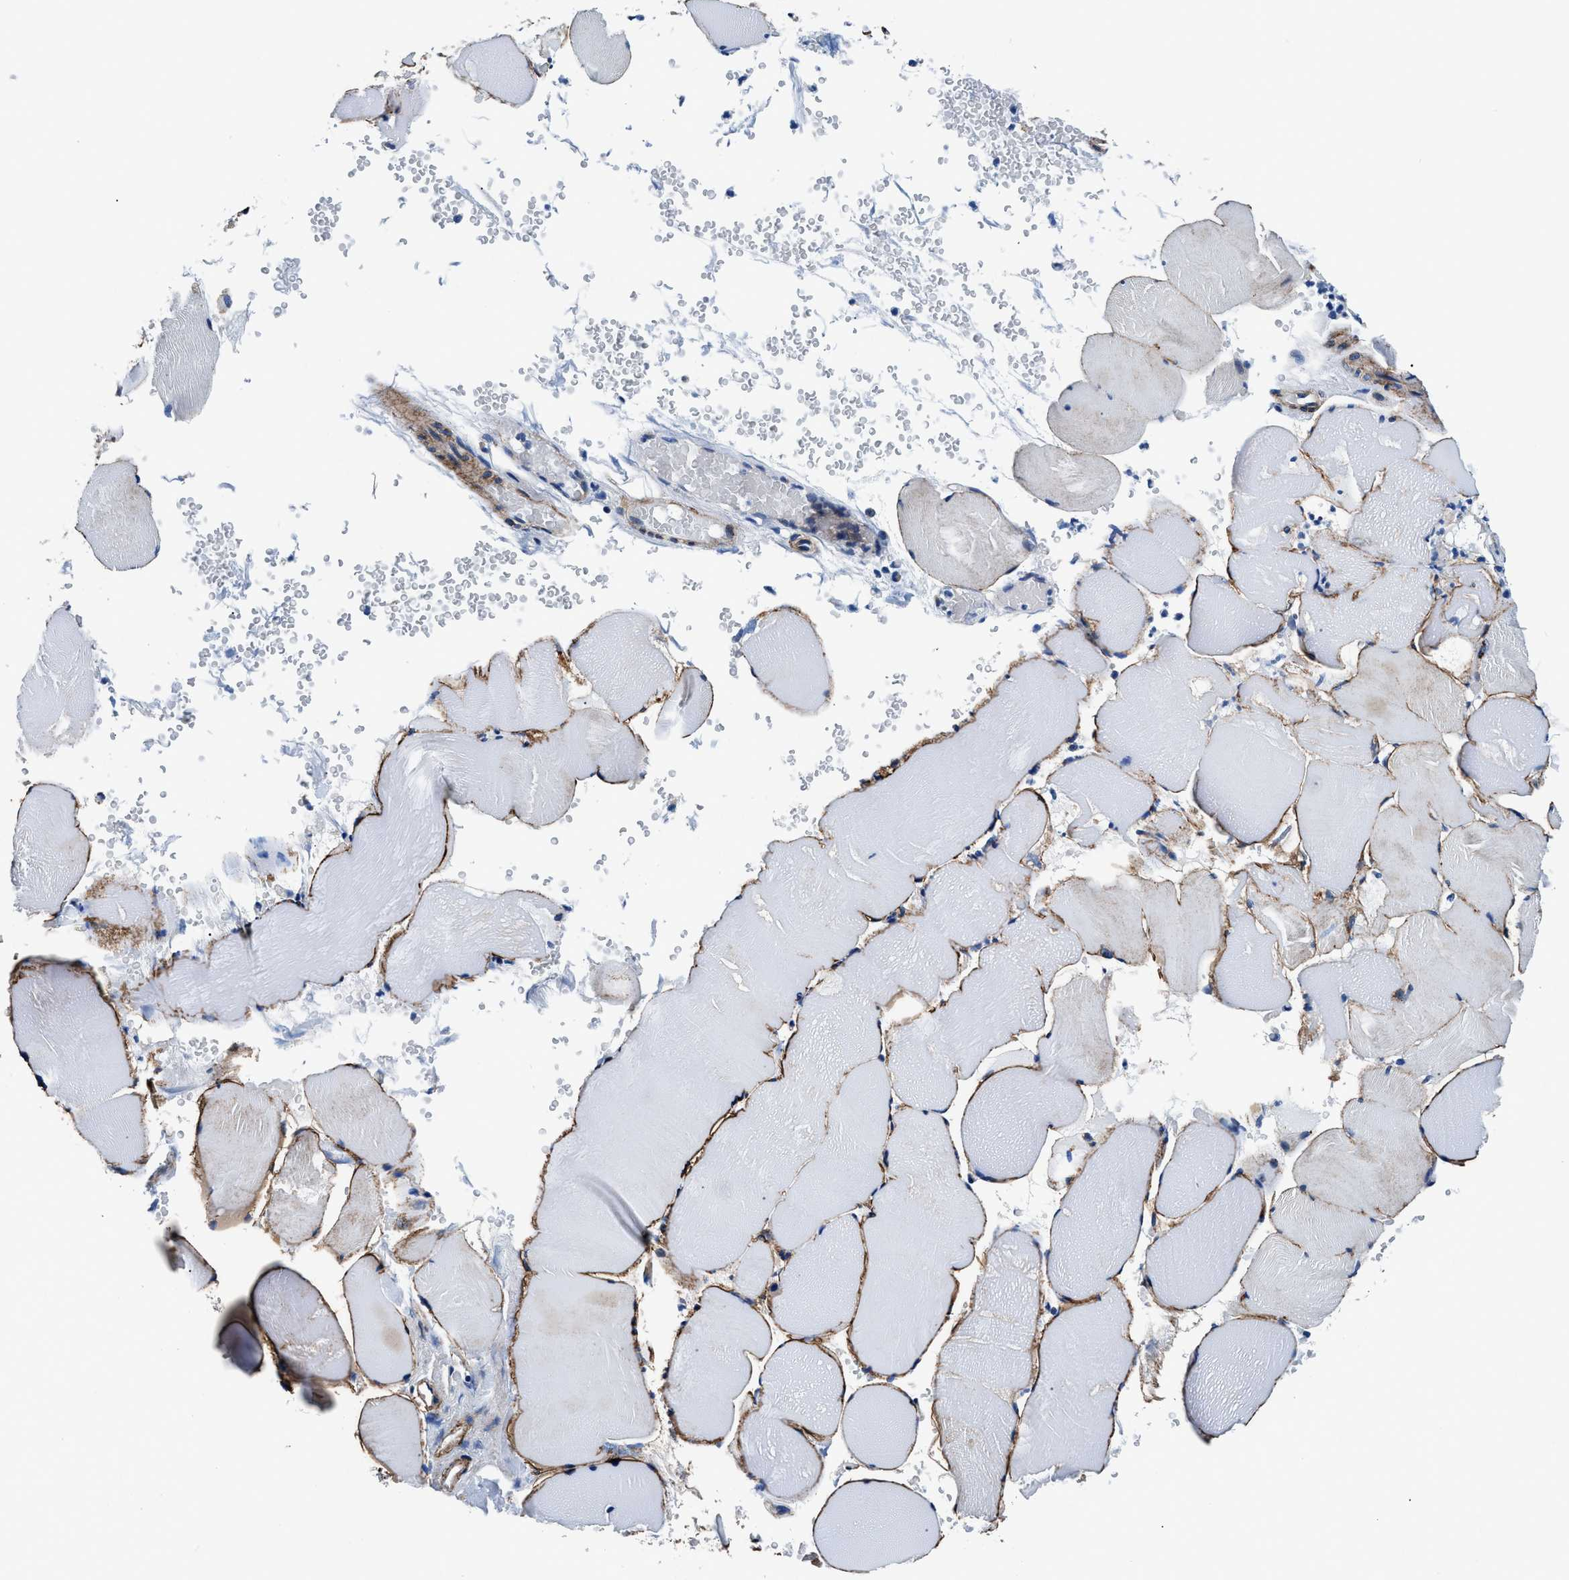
{"staining": {"intensity": "moderate", "quantity": ">75%", "location": "cytoplasmic/membranous"}, "tissue": "skeletal muscle", "cell_type": "Myocytes", "image_type": "normal", "snomed": [{"axis": "morphology", "description": "Normal tissue, NOS"}, {"axis": "topography", "description": "Skeletal muscle"}], "caption": "Immunohistochemical staining of benign human skeletal muscle shows >75% levels of moderate cytoplasmic/membranous protein expression in approximately >75% of myocytes.", "gene": "DAG1", "patient": {"sex": "male", "age": 62}}